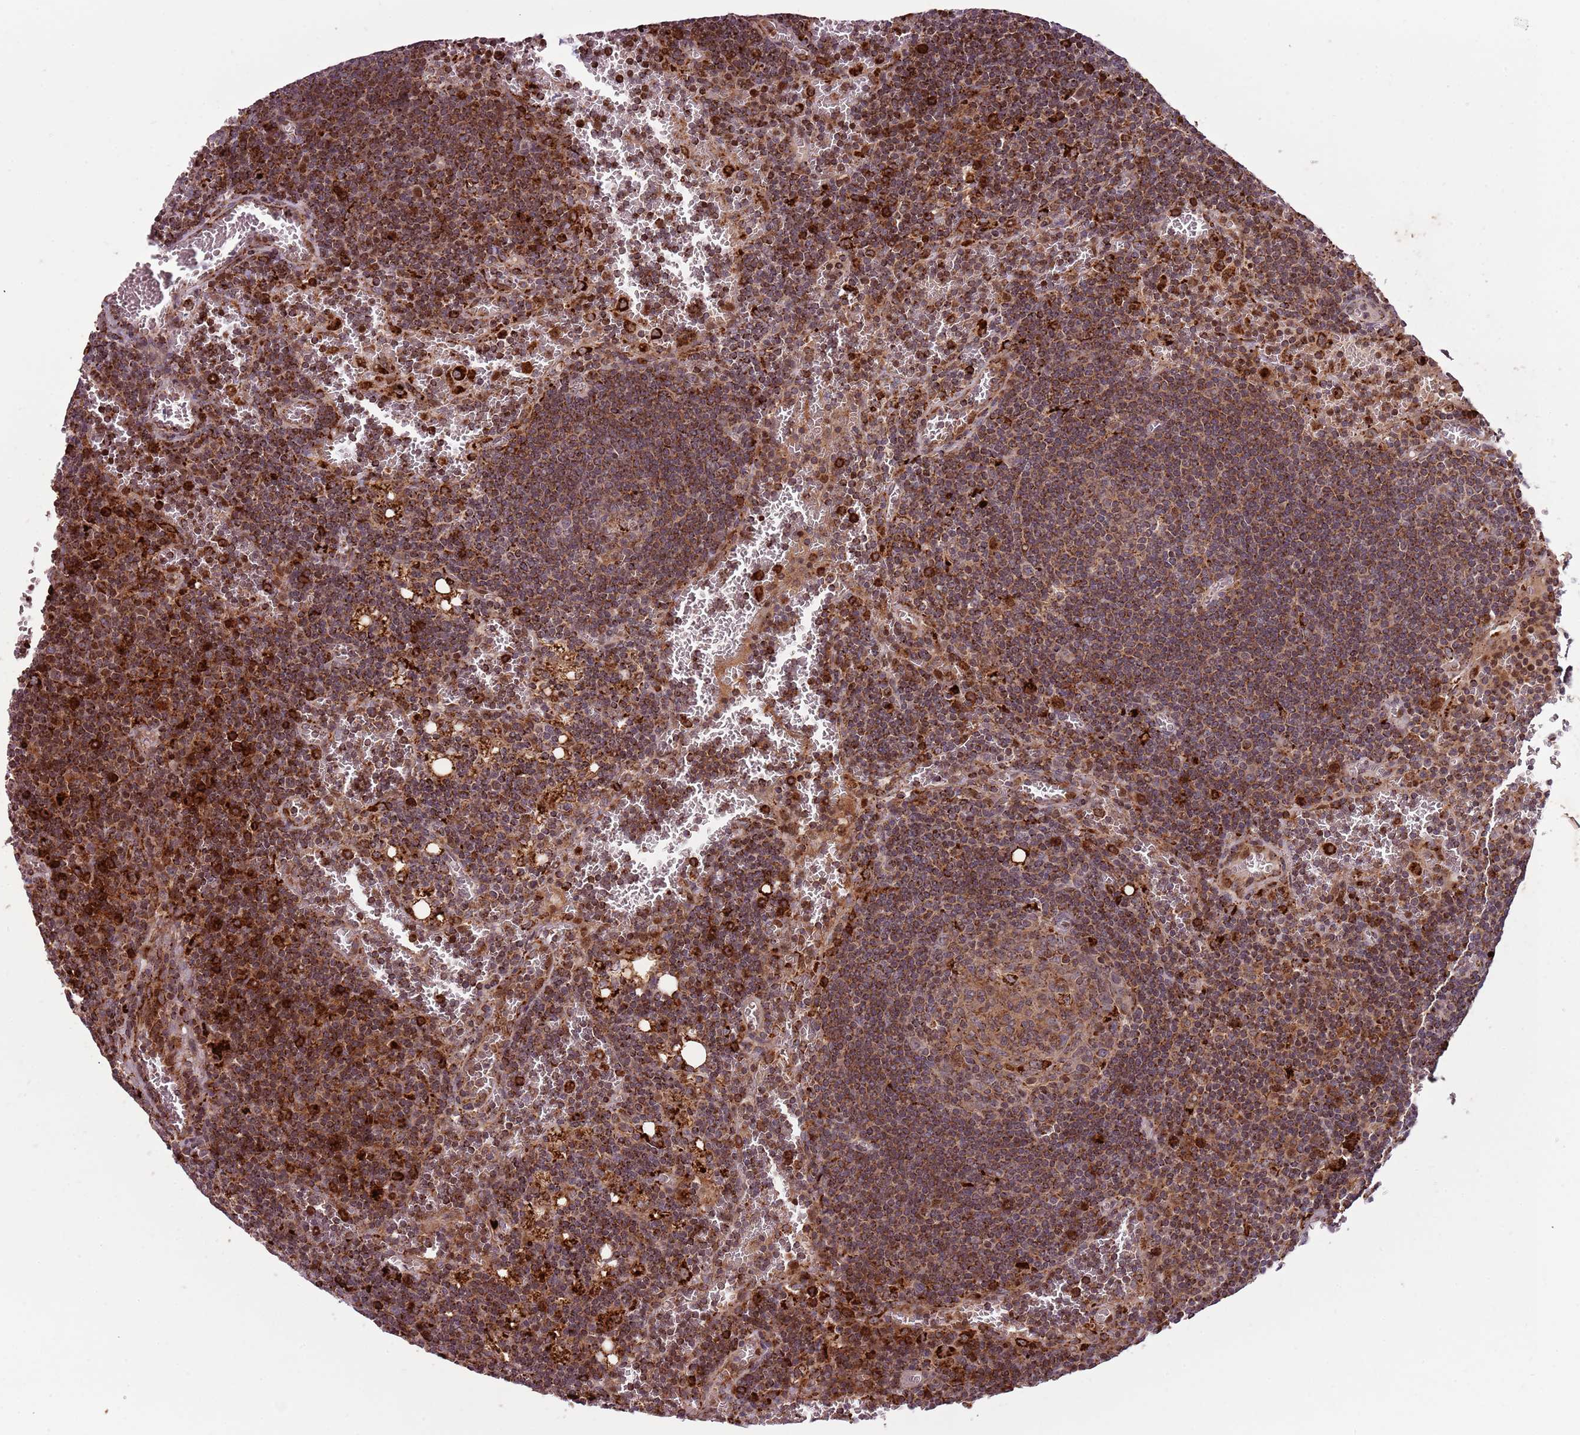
{"staining": {"intensity": "moderate", "quantity": ">75%", "location": "cytoplasmic/membranous,nuclear"}, "tissue": "lymph node", "cell_type": "Germinal center cells", "image_type": "normal", "snomed": [{"axis": "morphology", "description": "Normal tissue, NOS"}, {"axis": "topography", "description": "Lymph node"}], "caption": "Immunohistochemistry staining of benign lymph node, which exhibits medium levels of moderate cytoplasmic/membranous,nuclear expression in about >75% of germinal center cells indicating moderate cytoplasmic/membranous,nuclear protein staining. The staining was performed using DAB (brown) for protein detection and nuclei were counterstained in hematoxylin (blue).", "gene": "ULK3", "patient": {"sex": "female", "age": 73}}